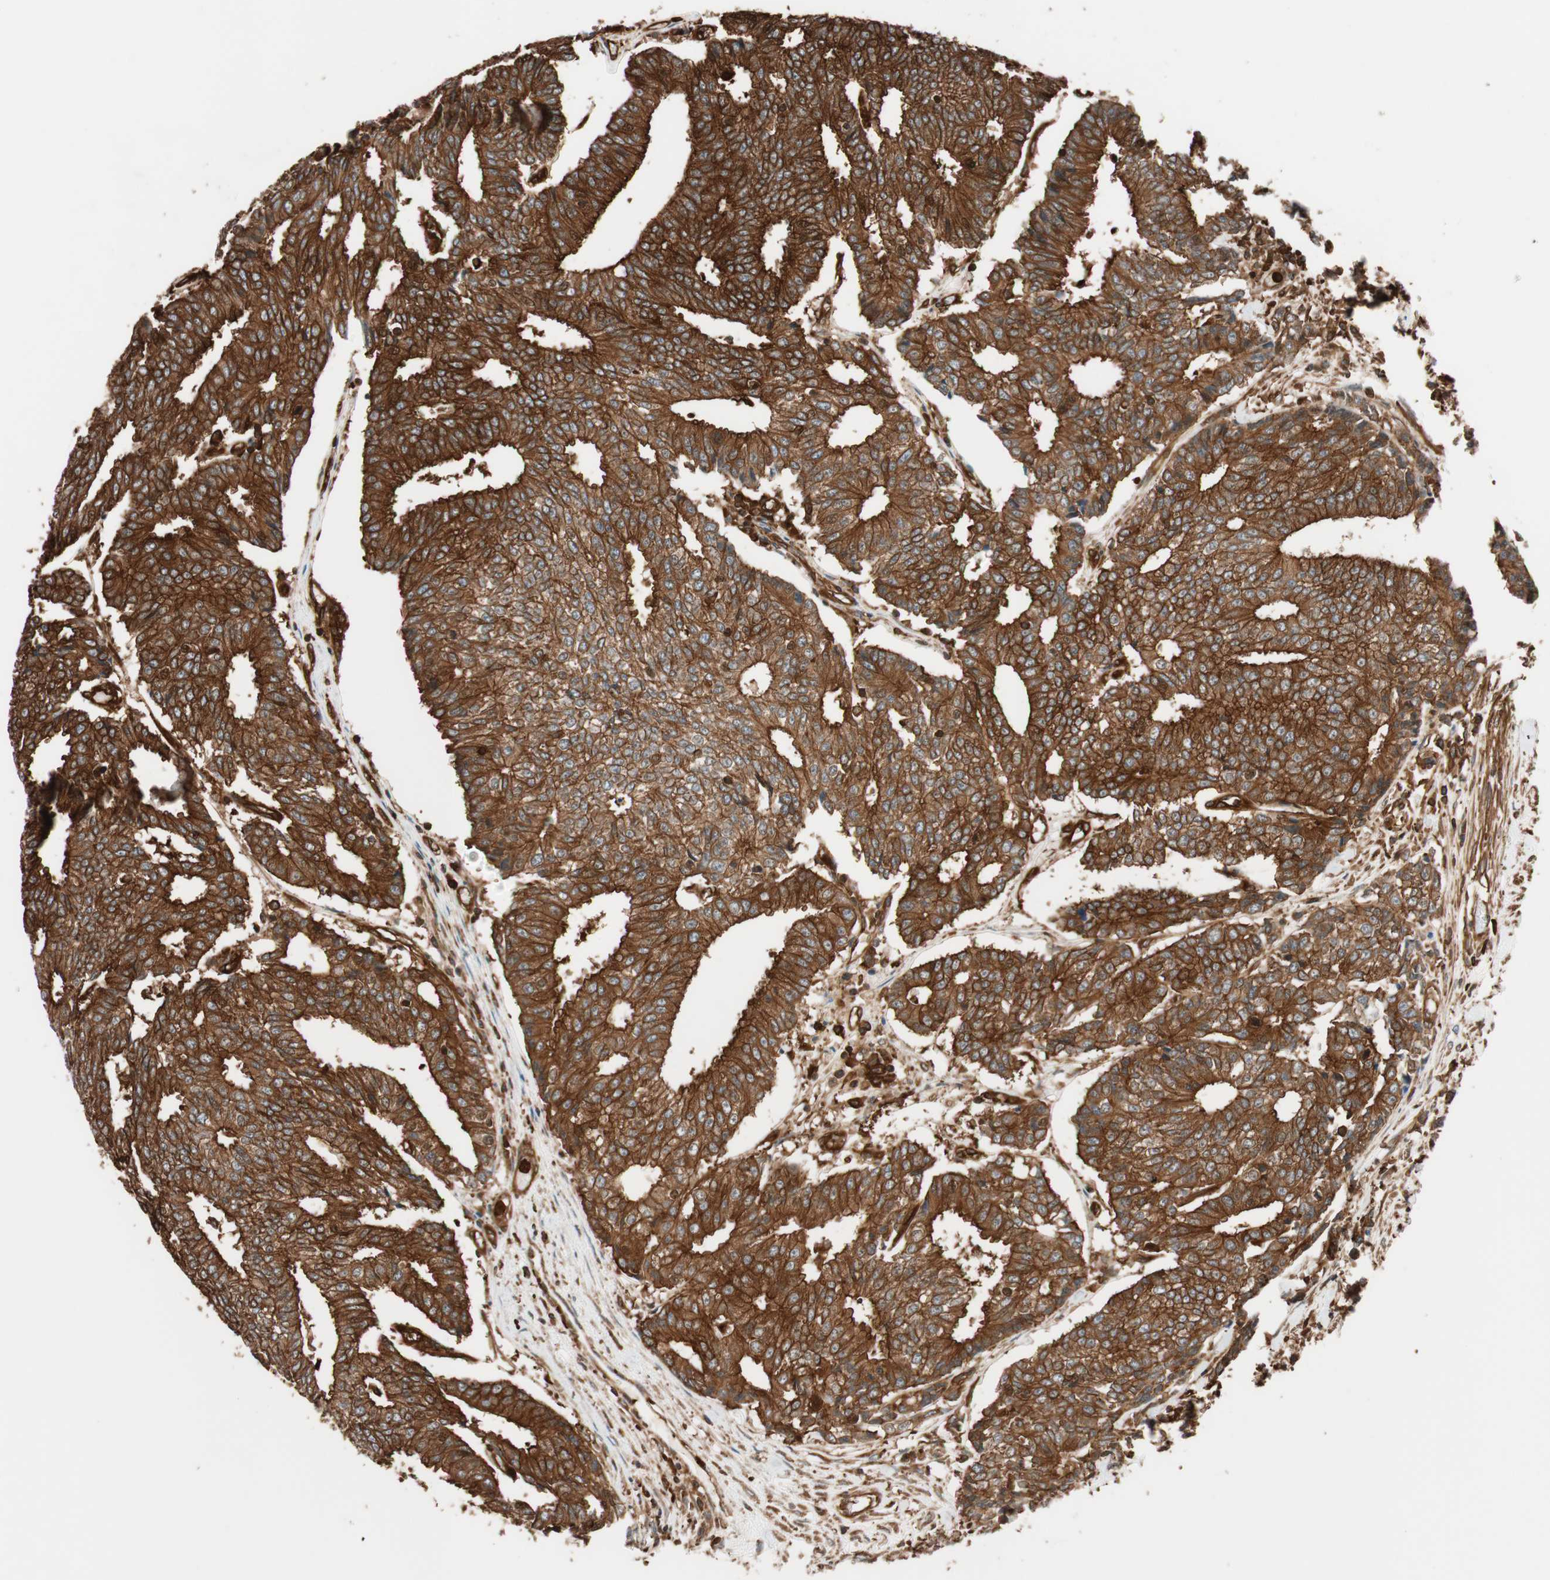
{"staining": {"intensity": "strong", "quantity": ">75%", "location": "cytoplasmic/membranous"}, "tissue": "prostate cancer", "cell_type": "Tumor cells", "image_type": "cancer", "snomed": [{"axis": "morphology", "description": "Adenocarcinoma, High grade"}, {"axis": "topography", "description": "Prostate"}], "caption": "This is a micrograph of IHC staining of high-grade adenocarcinoma (prostate), which shows strong staining in the cytoplasmic/membranous of tumor cells.", "gene": "VASP", "patient": {"sex": "male", "age": 55}}